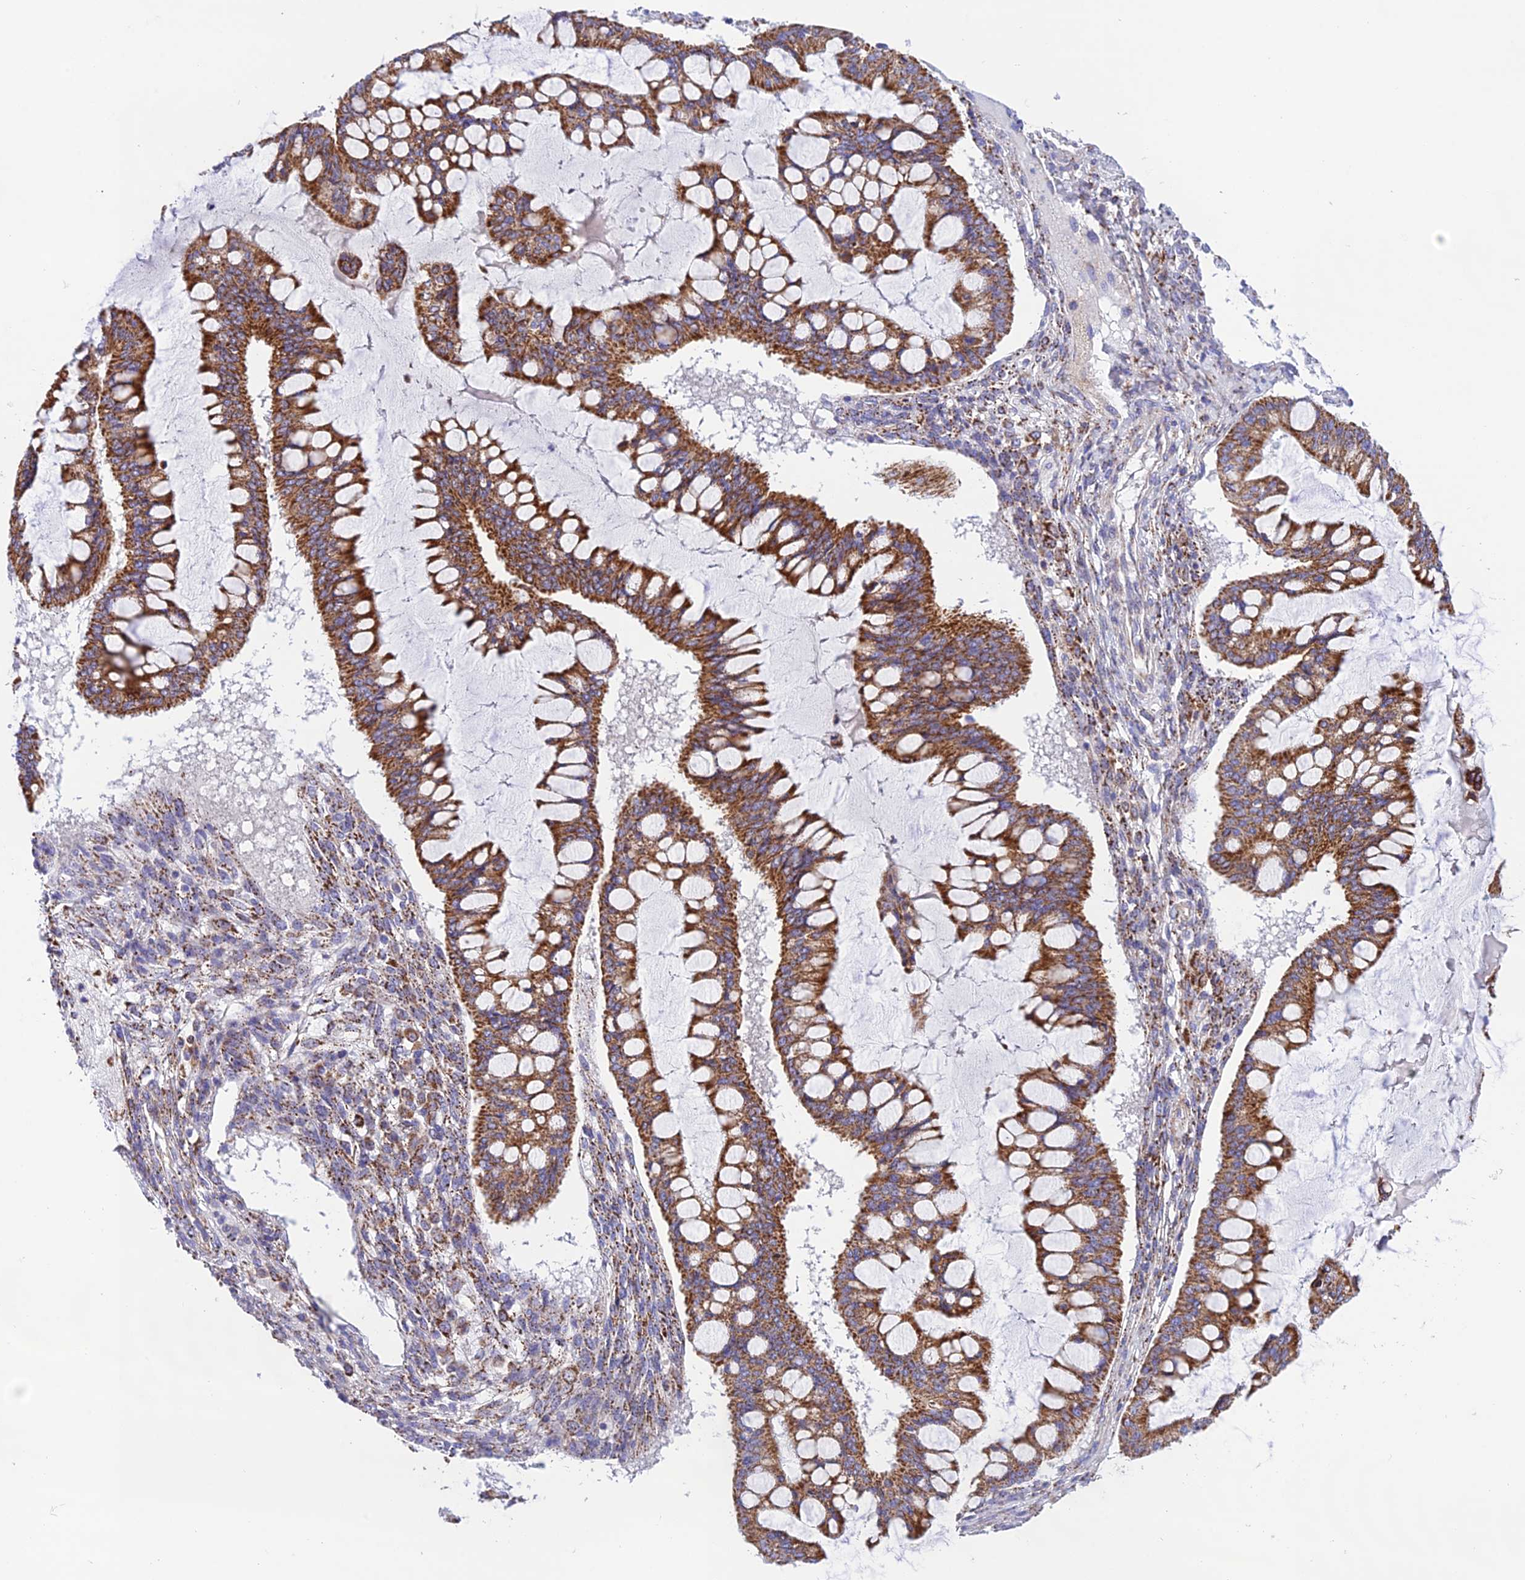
{"staining": {"intensity": "moderate", "quantity": ">75%", "location": "cytoplasmic/membranous"}, "tissue": "ovarian cancer", "cell_type": "Tumor cells", "image_type": "cancer", "snomed": [{"axis": "morphology", "description": "Cystadenocarcinoma, mucinous, NOS"}, {"axis": "topography", "description": "Ovary"}], "caption": "Protein staining of ovarian mucinous cystadenocarcinoma tissue demonstrates moderate cytoplasmic/membranous expression in approximately >75% of tumor cells.", "gene": "HSDL2", "patient": {"sex": "female", "age": 73}}